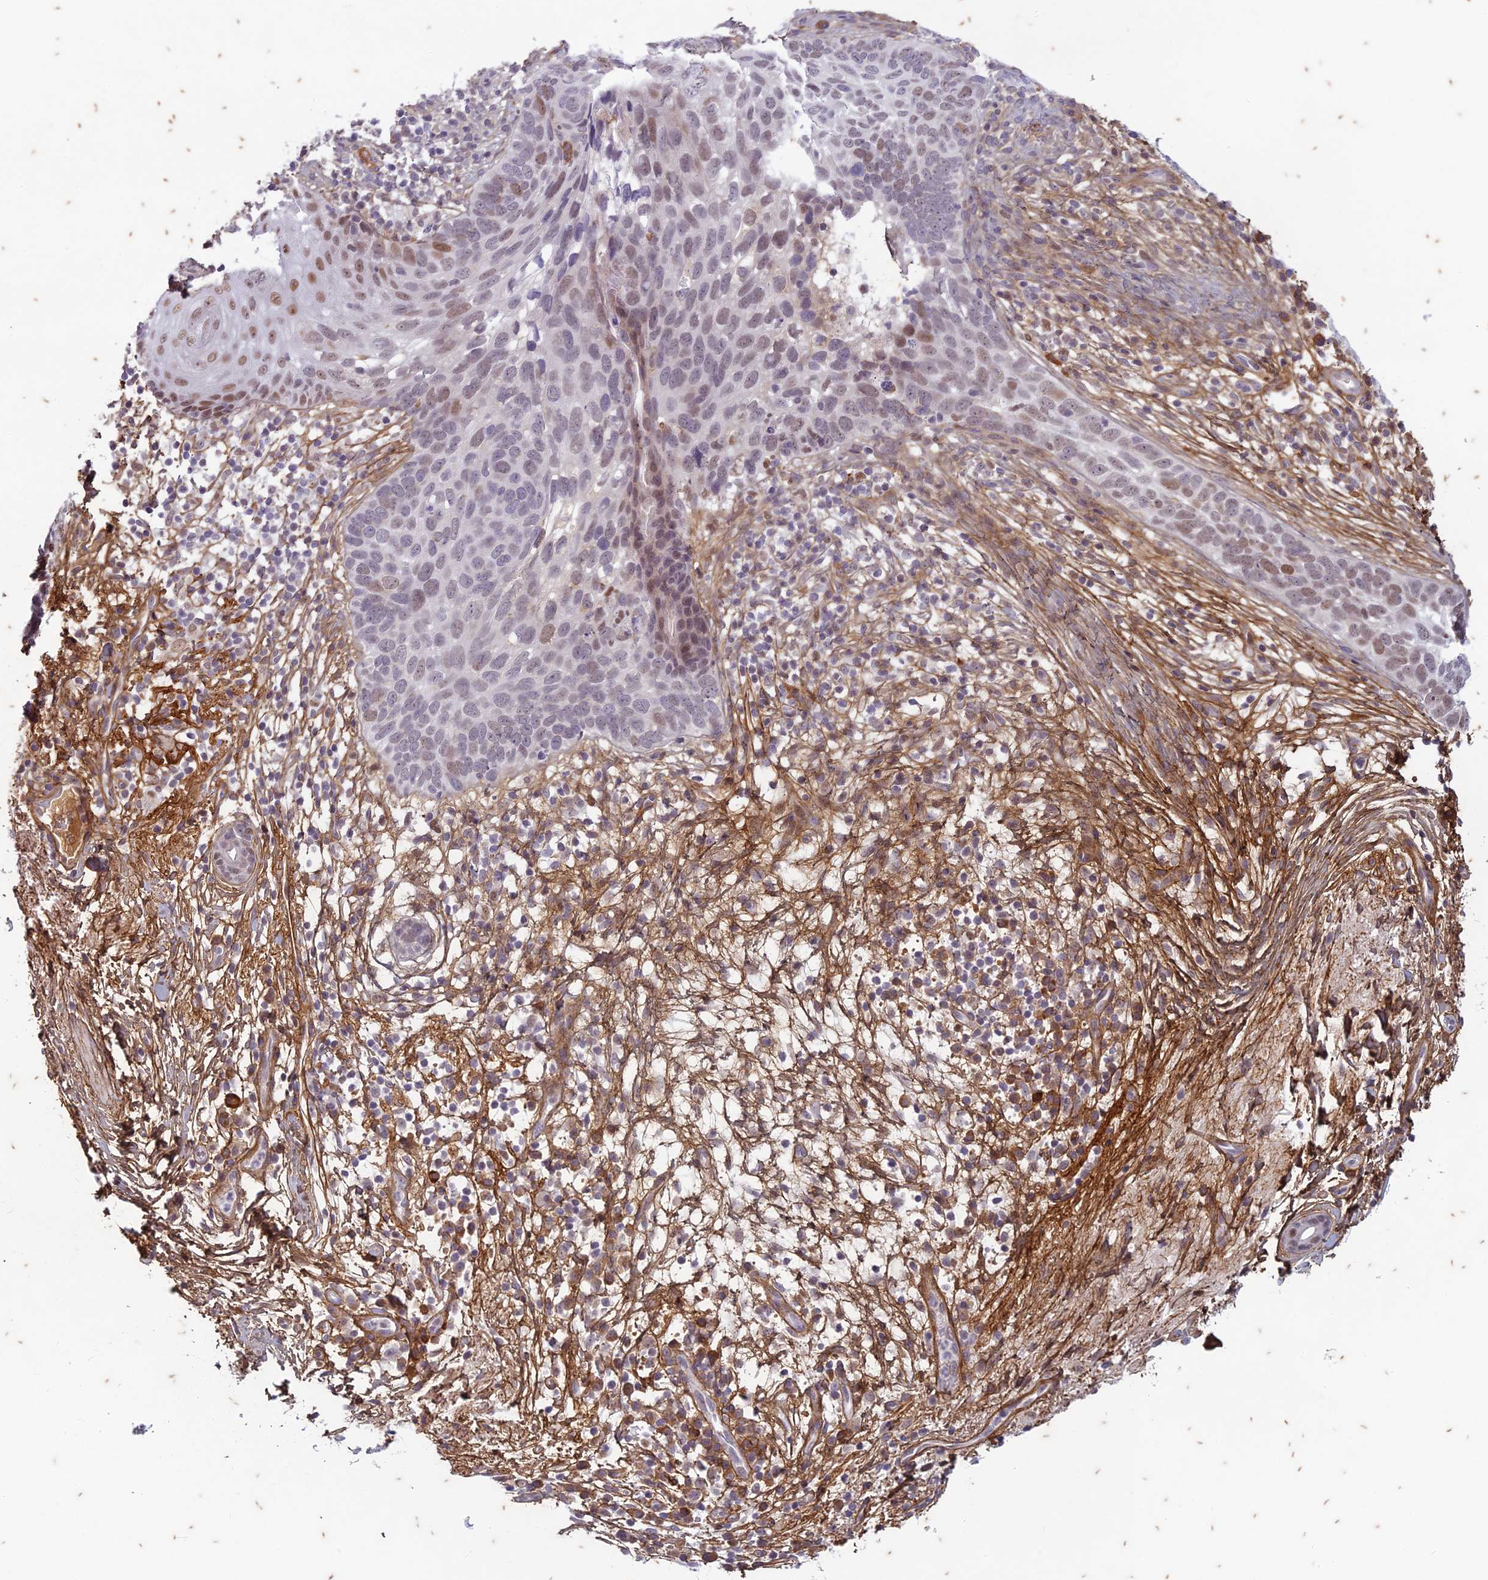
{"staining": {"intensity": "moderate", "quantity": "25%-75%", "location": "nuclear"}, "tissue": "skin cancer", "cell_type": "Tumor cells", "image_type": "cancer", "snomed": [{"axis": "morphology", "description": "Basal cell carcinoma"}, {"axis": "topography", "description": "Skin"}], "caption": "High-power microscopy captured an IHC histopathology image of skin basal cell carcinoma, revealing moderate nuclear positivity in about 25%-75% of tumor cells.", "gene": "PABPN1L", "patient": {"sex": "male", "age": 85}}